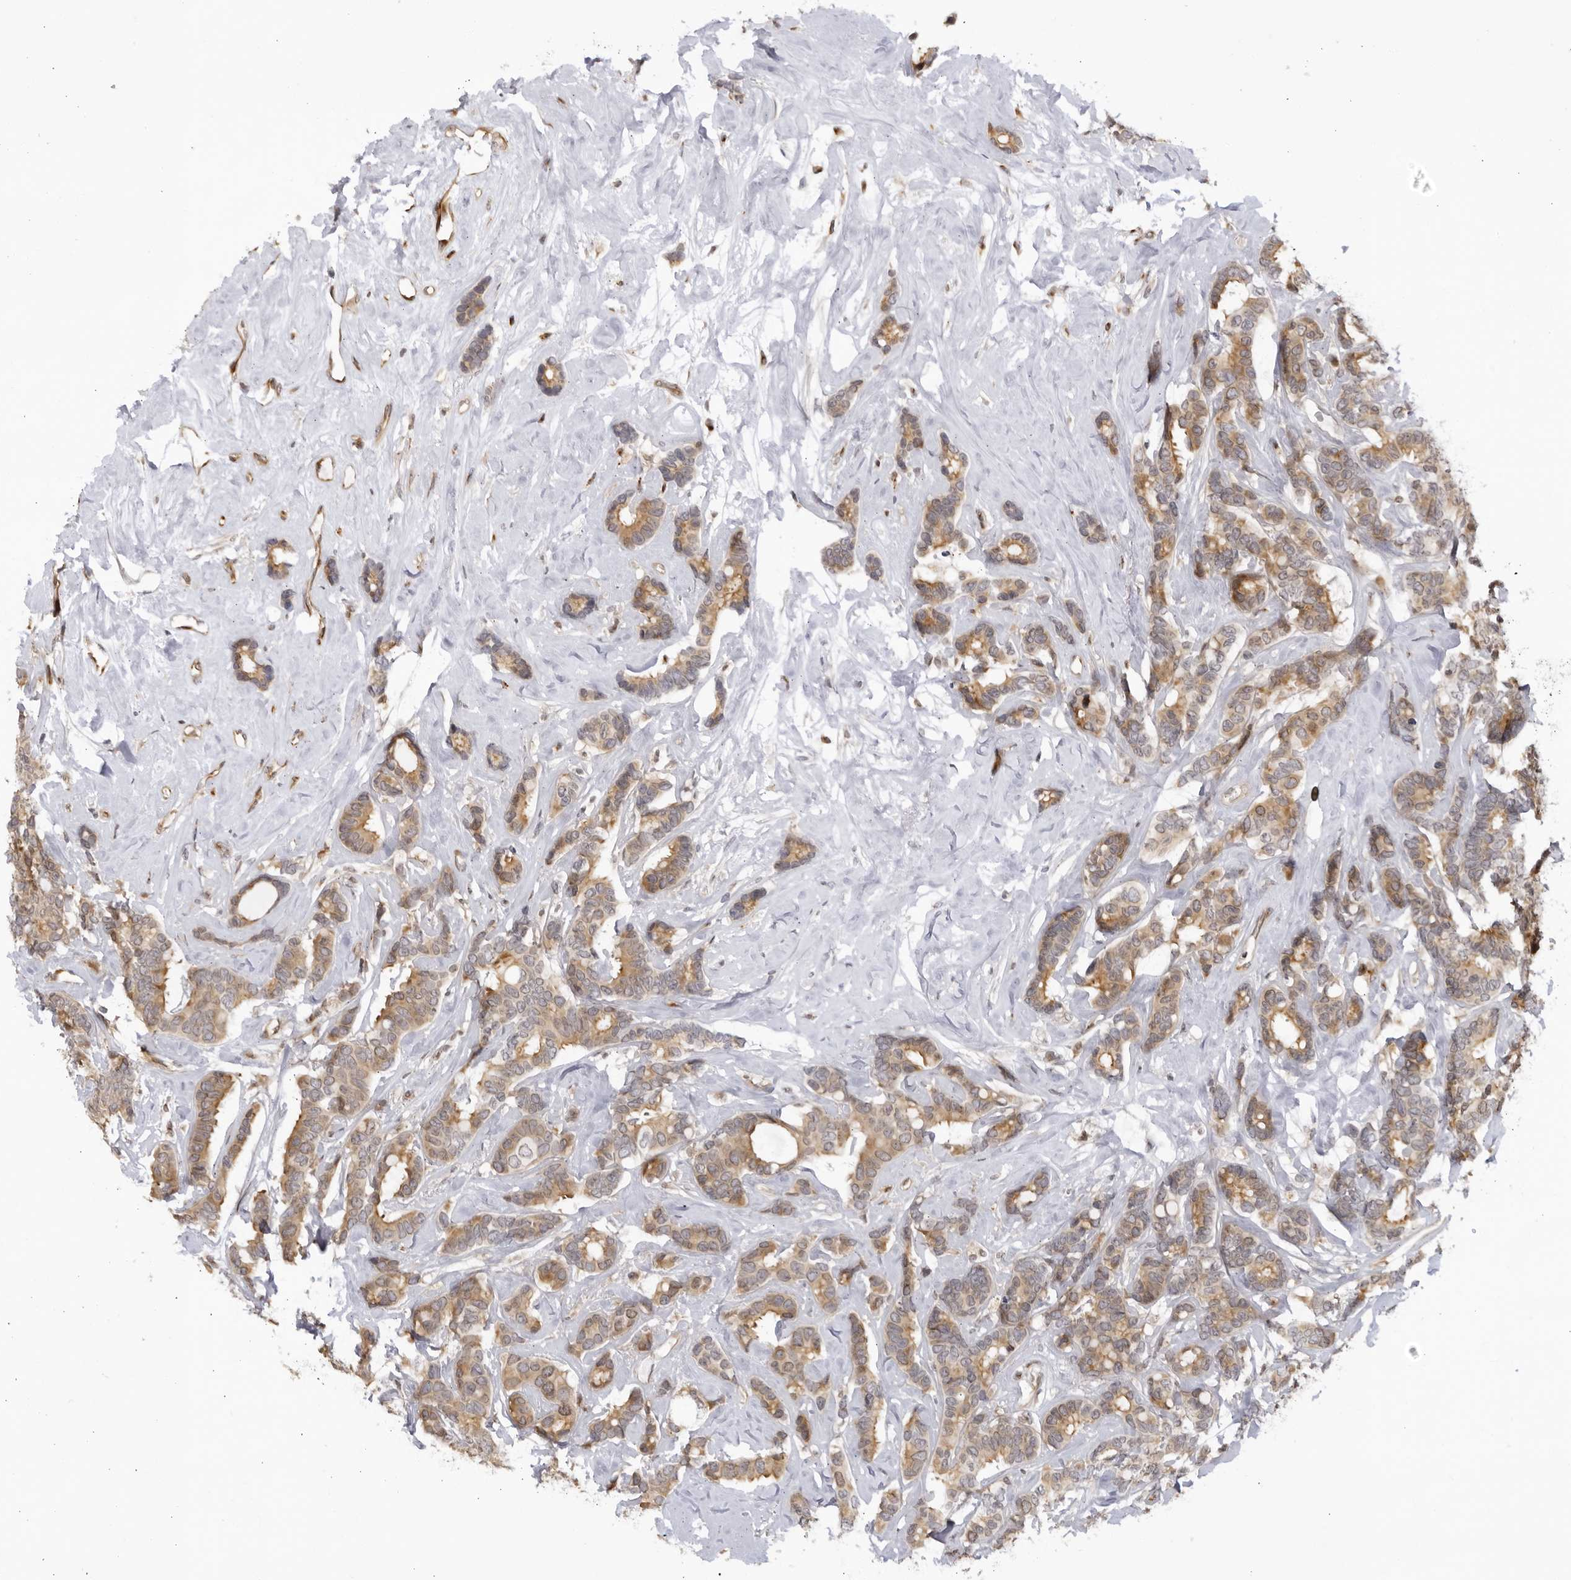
{"staining": {"intensity": "moderate", "quantity": ">75%", "location": "cytoplasmic/membranous"}, "tissue": "breast cancer", "cell_type": "Tumor cells", "image_type": "cancer", "snomed": [{"axis": "morphology", "description": "Duct carcinoma"}, {"axis": "topography", "description": "Breast"}], "caption": "Protein expression analysis of breast invasive ductal carcinoma displays moderate cytoplasmic/membranous staining in about >75% of tumor cells.", "gene": "CNBD1", "patient": {"sex": "female", "age": 87}}